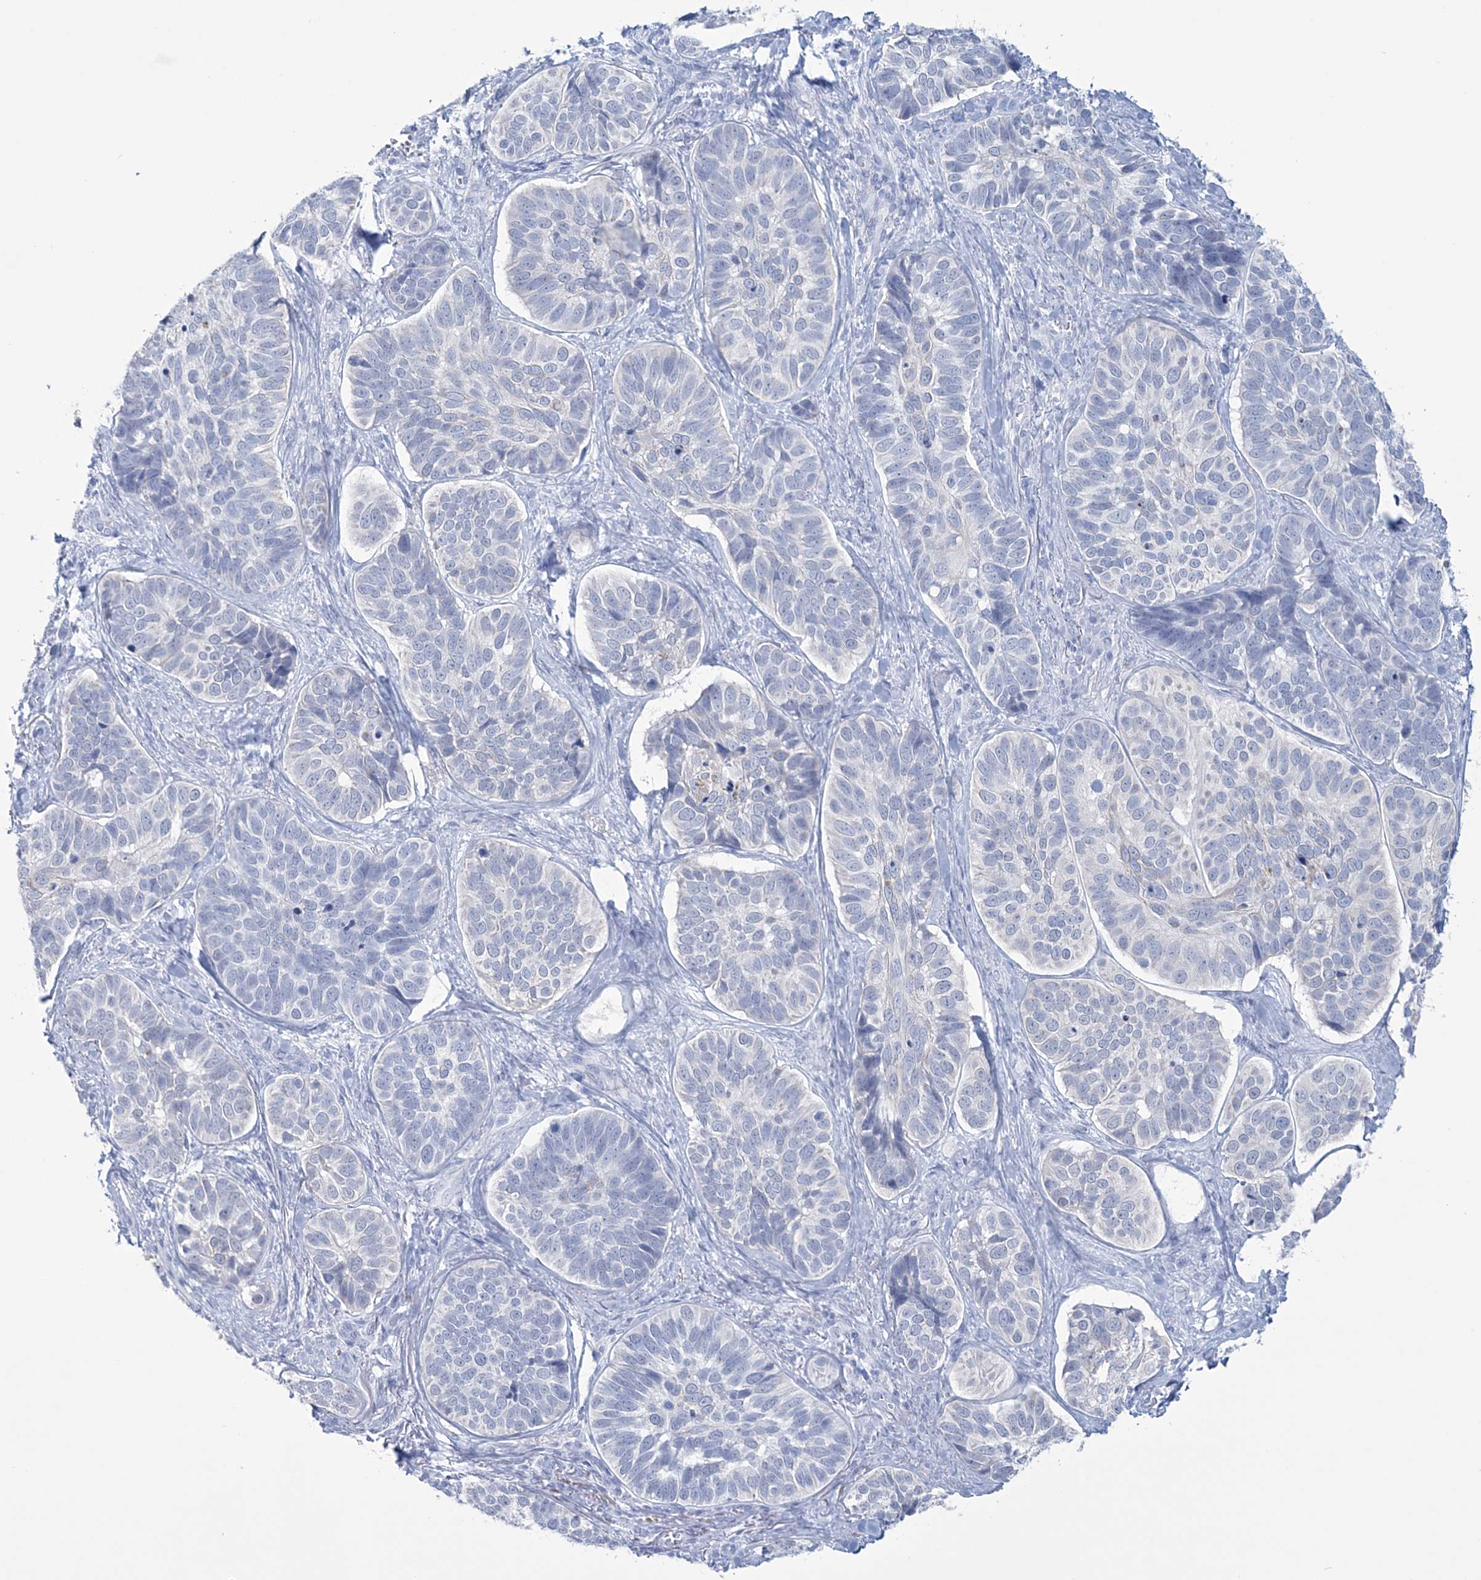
{"staining": {"intensity": "negative", "quantity": "none", "location": "none"}, "tissue": "skin cancer", "cell_type": "Tumor cells", "image_type": "cancer", "snomed": [{"axis": "morphology", "description": "Basal cell carcinoma"}, {"axis": "topography", "description": "Skin"}], "caption": "An IHC histopathology image of skin basal cell carcinoma is shown. There is no staining in tumor cells of skin basal cell carcinoma. The staining is performed using DAB (3,3'-diaminobenzidine) brown chromogen with nuclei counter-stained in using hematoxylin.", "gene": "DPCD", "patient": {"sex": "male", "age": 62}}